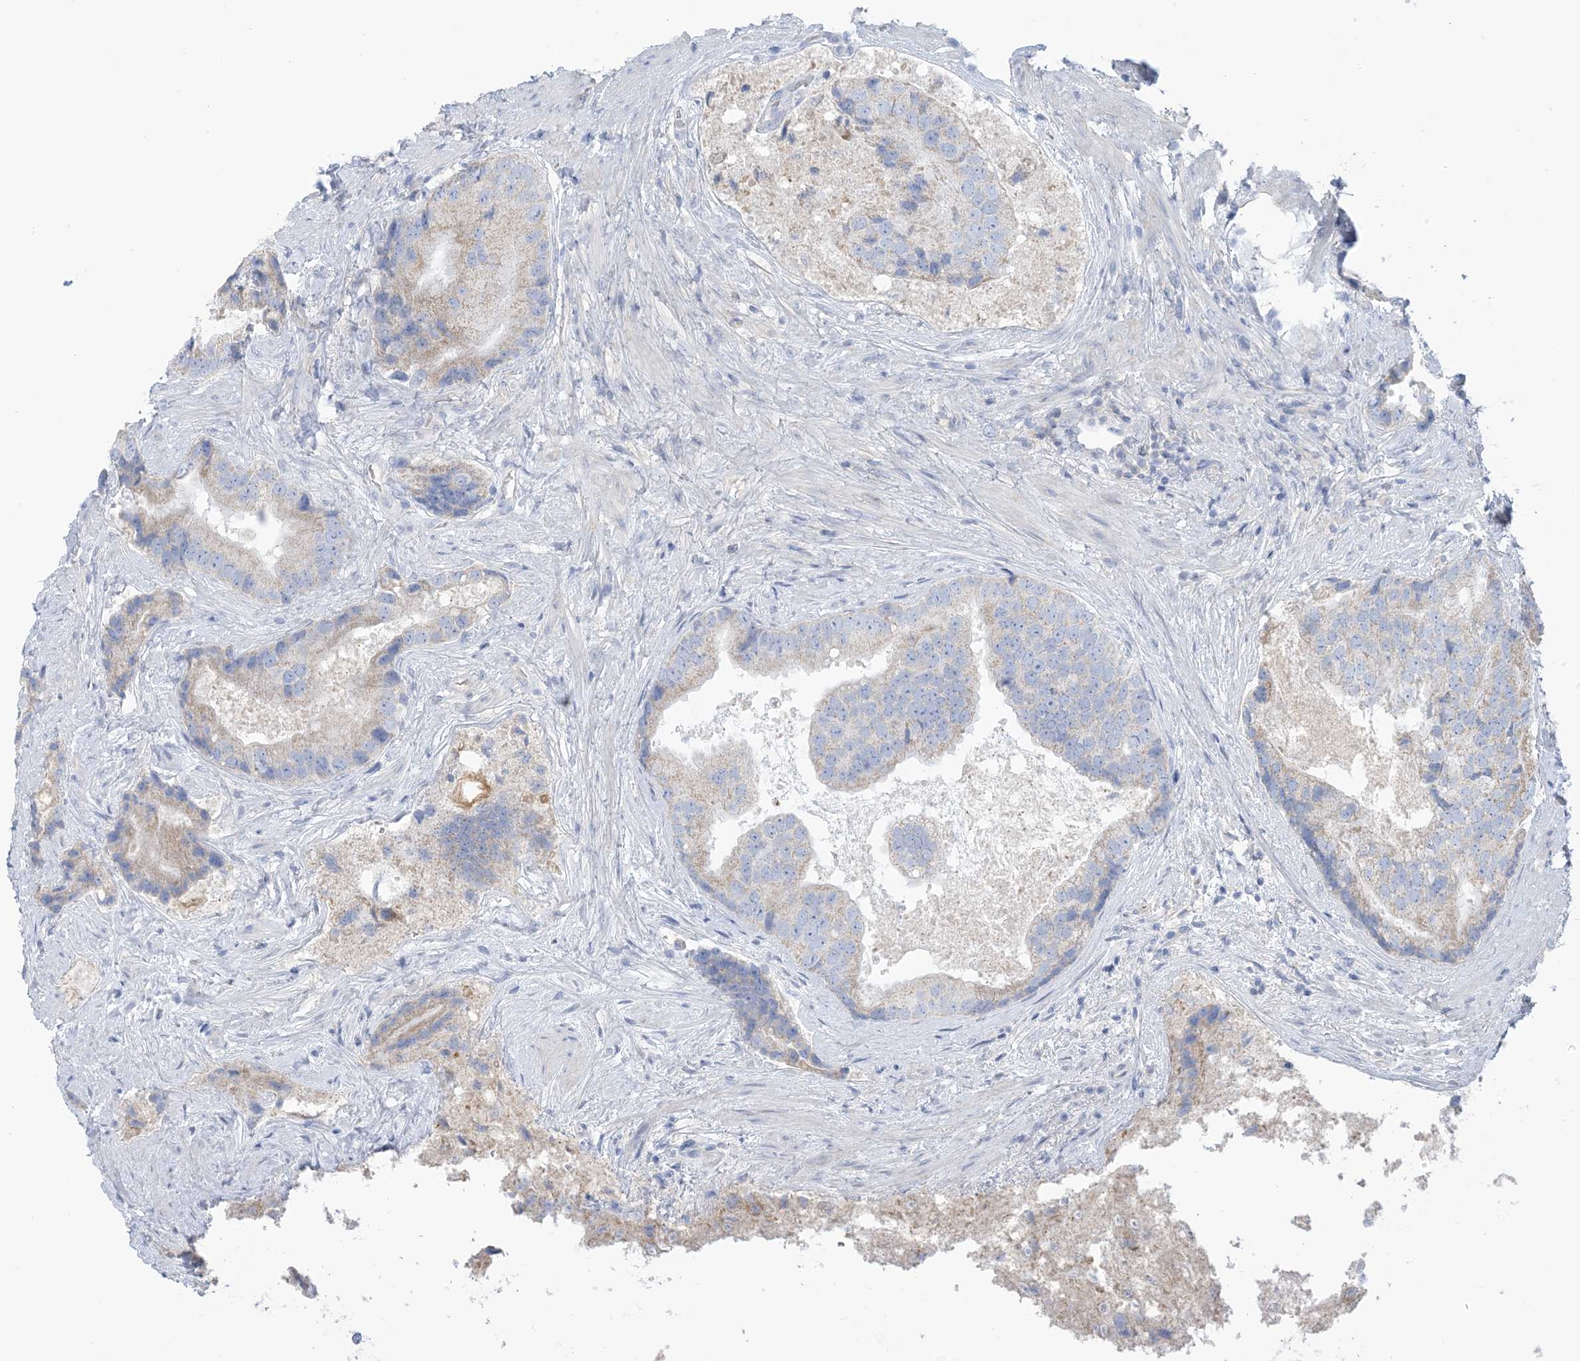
{"staining": {"intensity": "weak", "quantity": ">75%", "location": "cytoplasmic/membranous"}, "tissue": "prostate cancer", "cell_type": "Tumor cells", "image_type": "cancer", "snomed": [{"axis": "morphology", "description": "Adenocarcinoma, High grade"}, {"axis": "topography", "description": "Prostate"}], "caption": "Brown immunohistochemical staining in high-grade adenocarcinoma (prostate) shows weak cytoplasmic/membranous positivity in about >75% of tumor cells.", "gene": "MTHFD2L", "patient": {"sex": "male", "age": 70}}